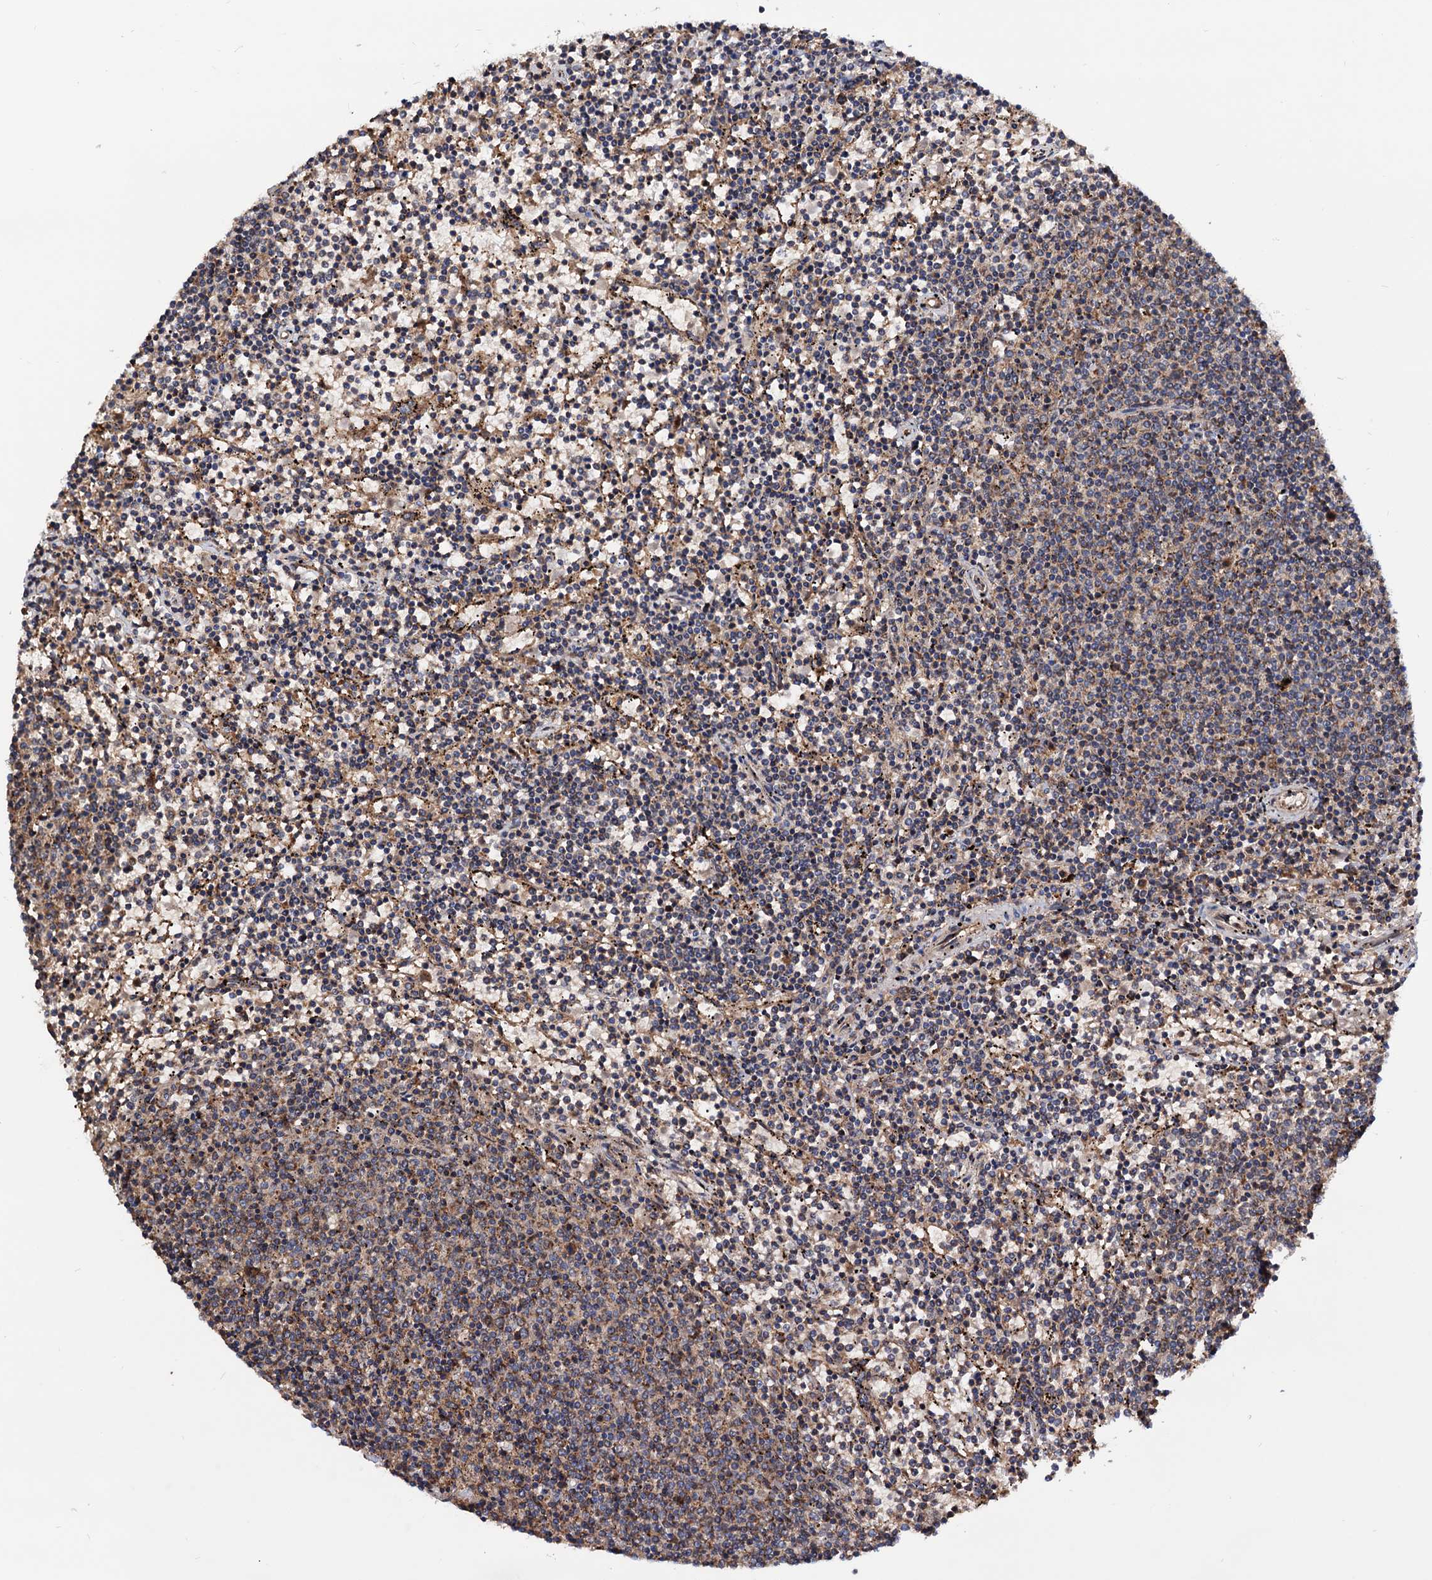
{"staining": {"intensity": "weak", "quantity": "25%-75%", "location": "cytoplasmic/membranous"}, "tissue": "lymphoma", "cell_type": "Tumor cells", "image_type": "cancer", "snomed": [{"axis": "morphology", "description": "Malignant lymphoma, non-Hodgkin's type, Low grade"}, {"axis": "topography", "description": "Spleen"}], "caption": "Brown immunohistochemical staining in human low-grade malignant lymphoma, non-Hodgkin's type displays weak cytoplasmic/membranous staining in approximately 25%-75% of tumor cells.", "gene": "MRPL42", "patient": {"sex": "female", "age": 50}}